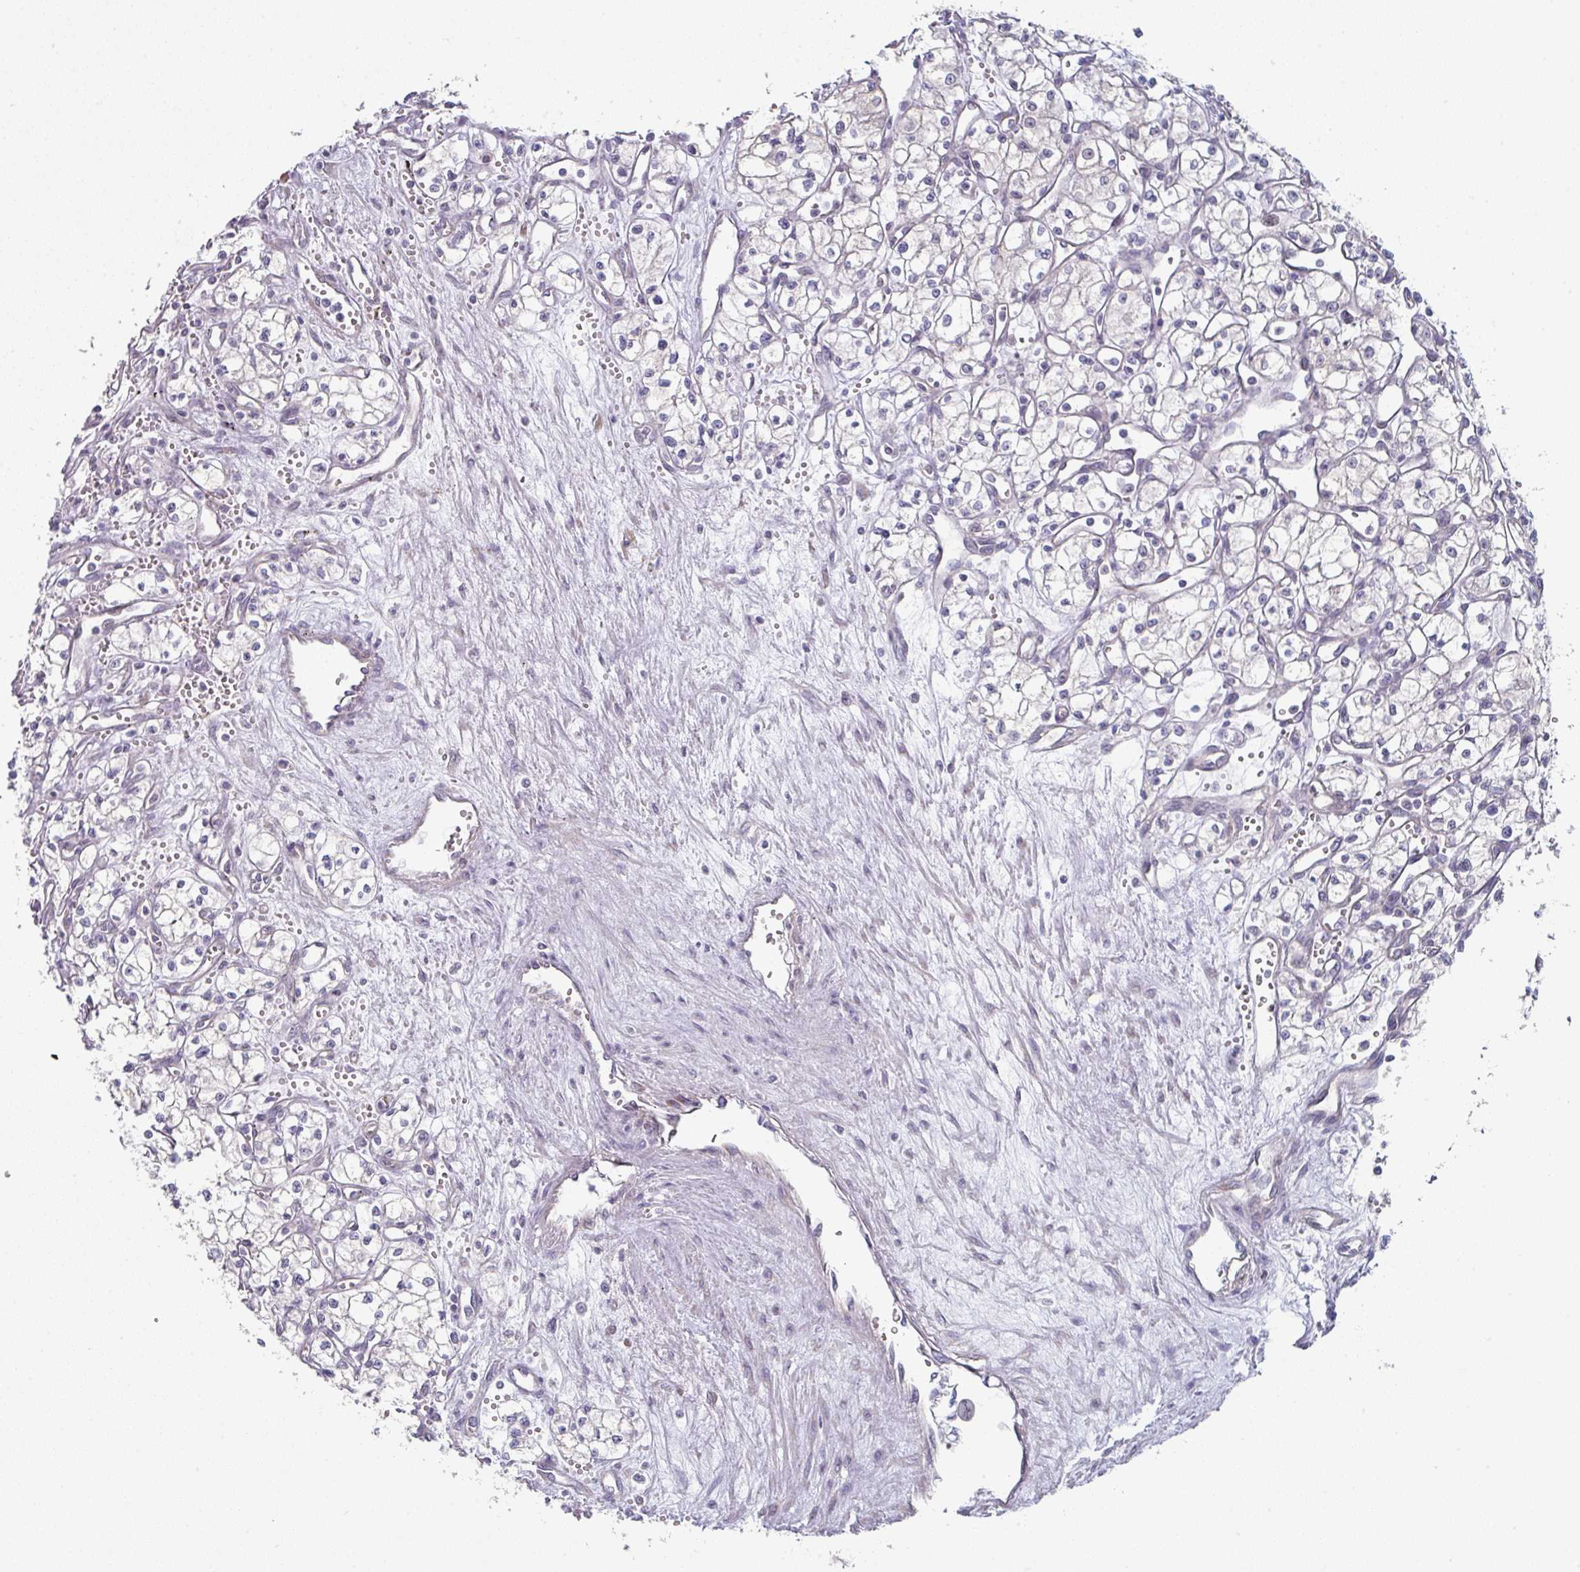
{"staining": {"intensity": "negative", "quantity": "none", "location": "none"}, "tissue": "renal cancer", "cell_type": "Tumor cells", "image_type": "cancer", "snomed": [{"axis": "morphology", "description": "Adenocarcinoma, NOS"}, {"axis": "topography", "description": "Kidney"}], "caption": "Renal cancer (adenocarcinoma) was stained to show a protein in brown. There is no significant staining in tumor cells.", "gene": "TMED5", "patient": {"sex": "male", "age": 59}}